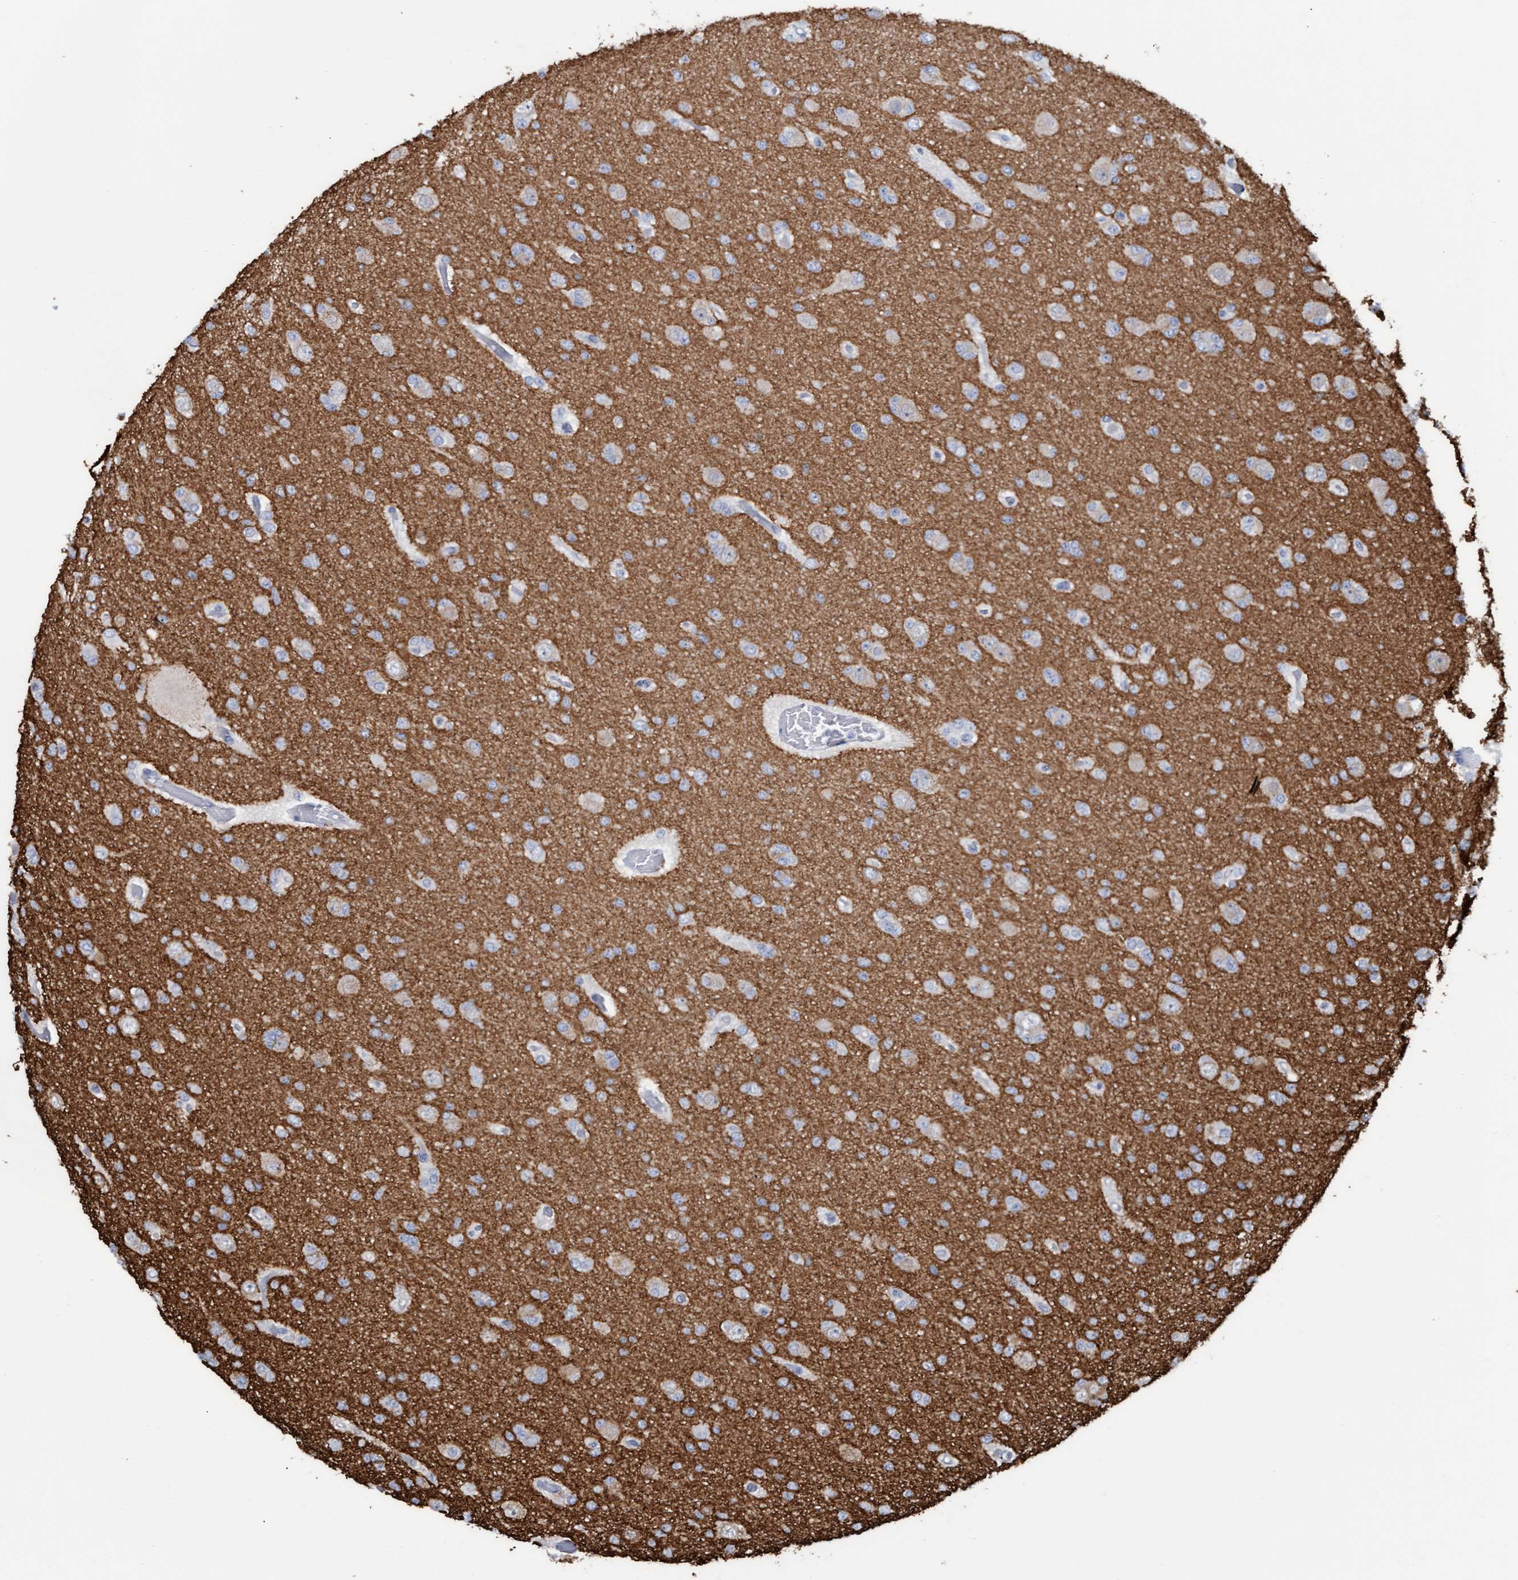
{"staining": {"intensity": "negative", "quantity": "none", "location": "none"}, "tissue": "glioma", "cell_type": "Tumor cells", "image_type": "cancer", "snomed": [{"axis": "morphology", "description": "Glioma, malignant, Low grade"}, {"axis": "topography", "description": "Brain"}], "caption": "High magnification brightfield microscopy of glioma stained with DAB (brown) and counterstained with hematoxylin (blue): tumor cells show no significant staining. (Brightfield microscopy of DAB (3,3'-diaminobenzidine) IHC at high magnification).", "gene": "STXBP1", "patient": {"sex": "female", "age": 22}}